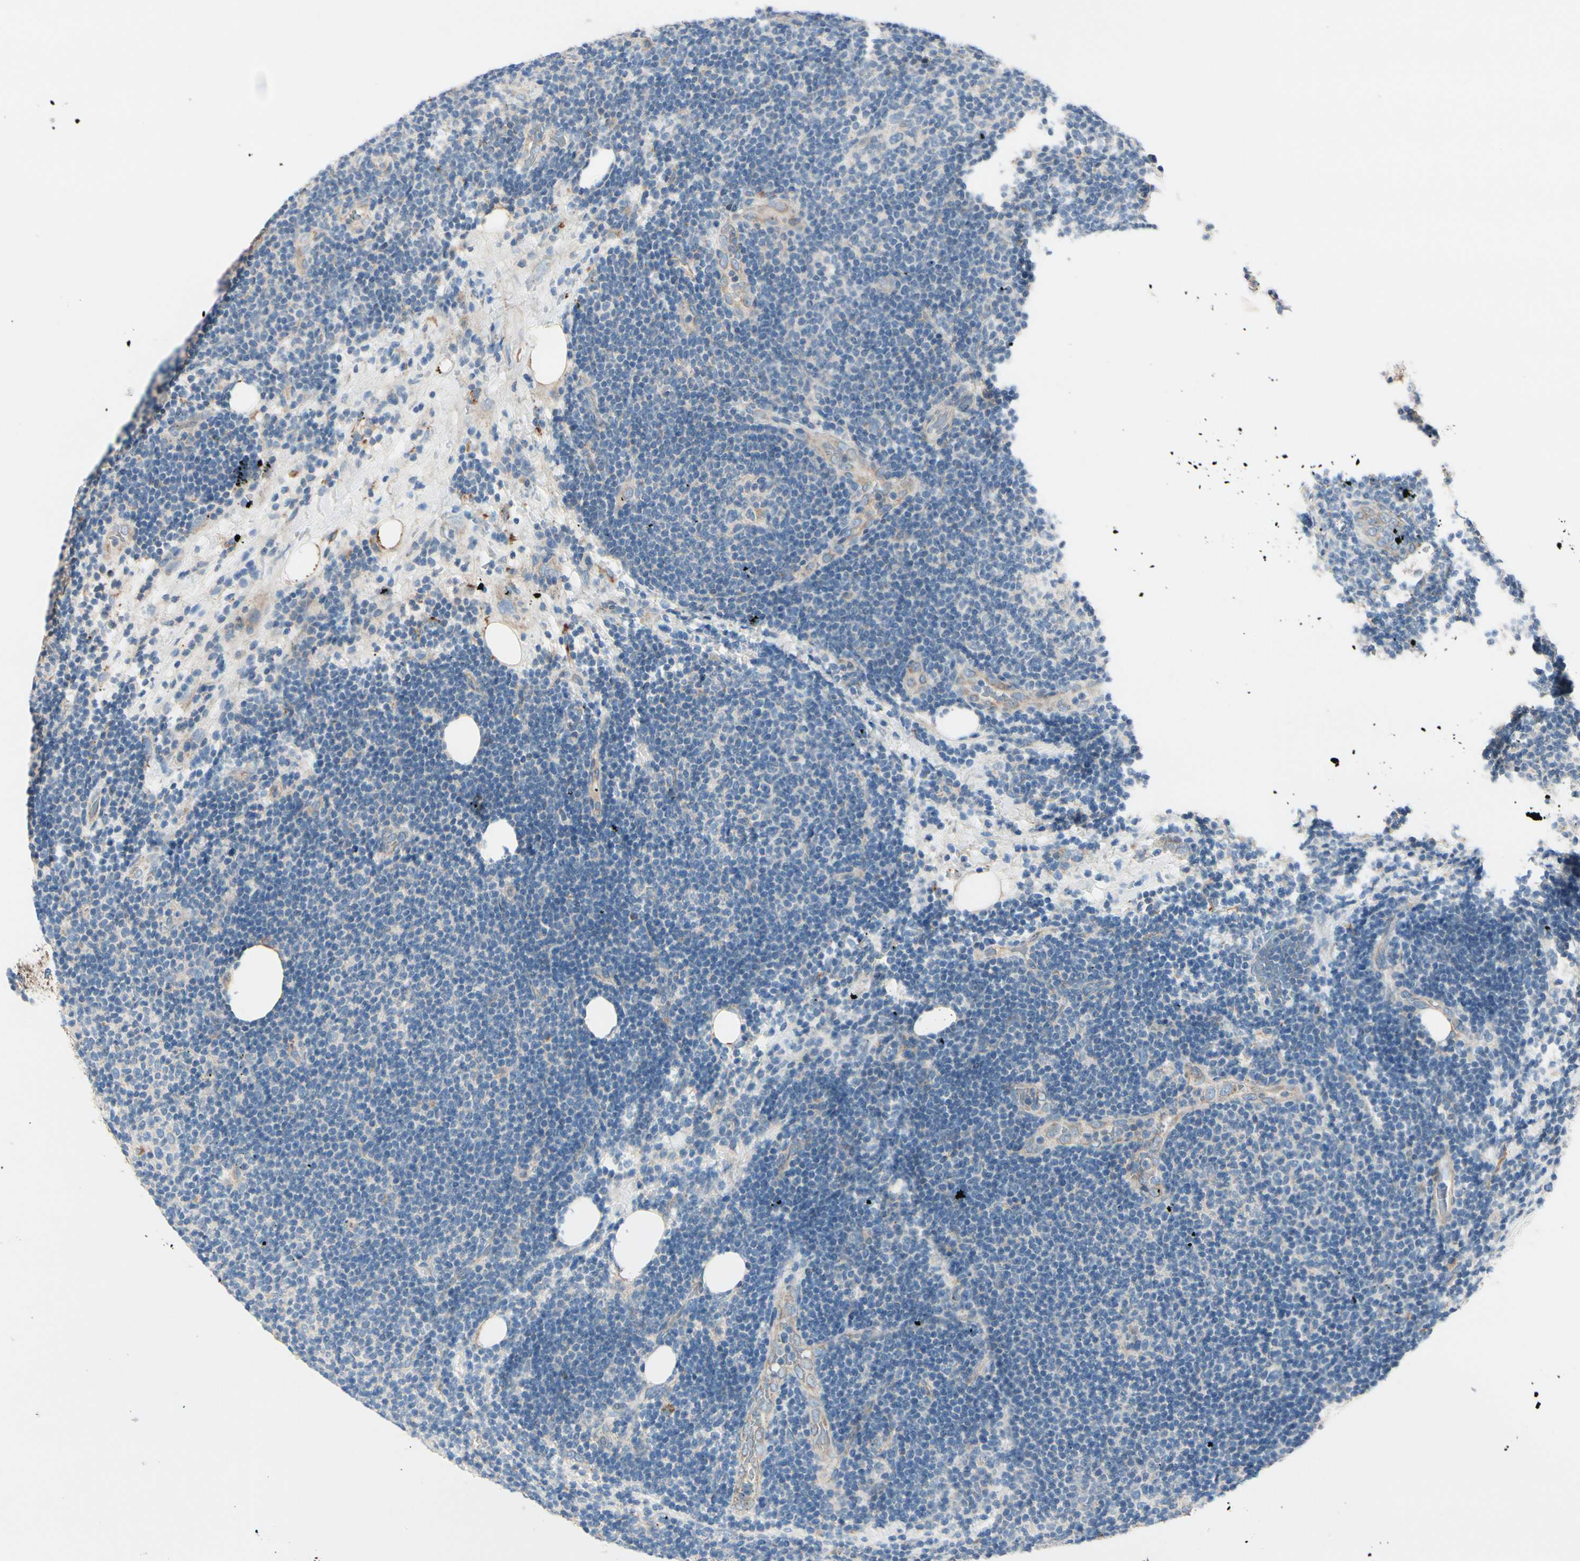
{"staining": {"intensity": "negative", "quantity": "none", "location": "none"}, "tissue": "lymphoma", "cell_type": "Tumor cells", "image_type": "cancer", "snomed": [{"axis": "morphology", "description": "Malignant lymphoma, non-Hodgkin's type, Low grade"}, {"axis": "topography", "description": "Lymph node"}], "caption": "DAB immunohistochemical staining of human malignant lymphoma, non-Hodgkin's type (low-grade) displays no significant expression in tumor cells.", "gene": "EPHA3", "patient": {"sex": "male", "age": 83}}